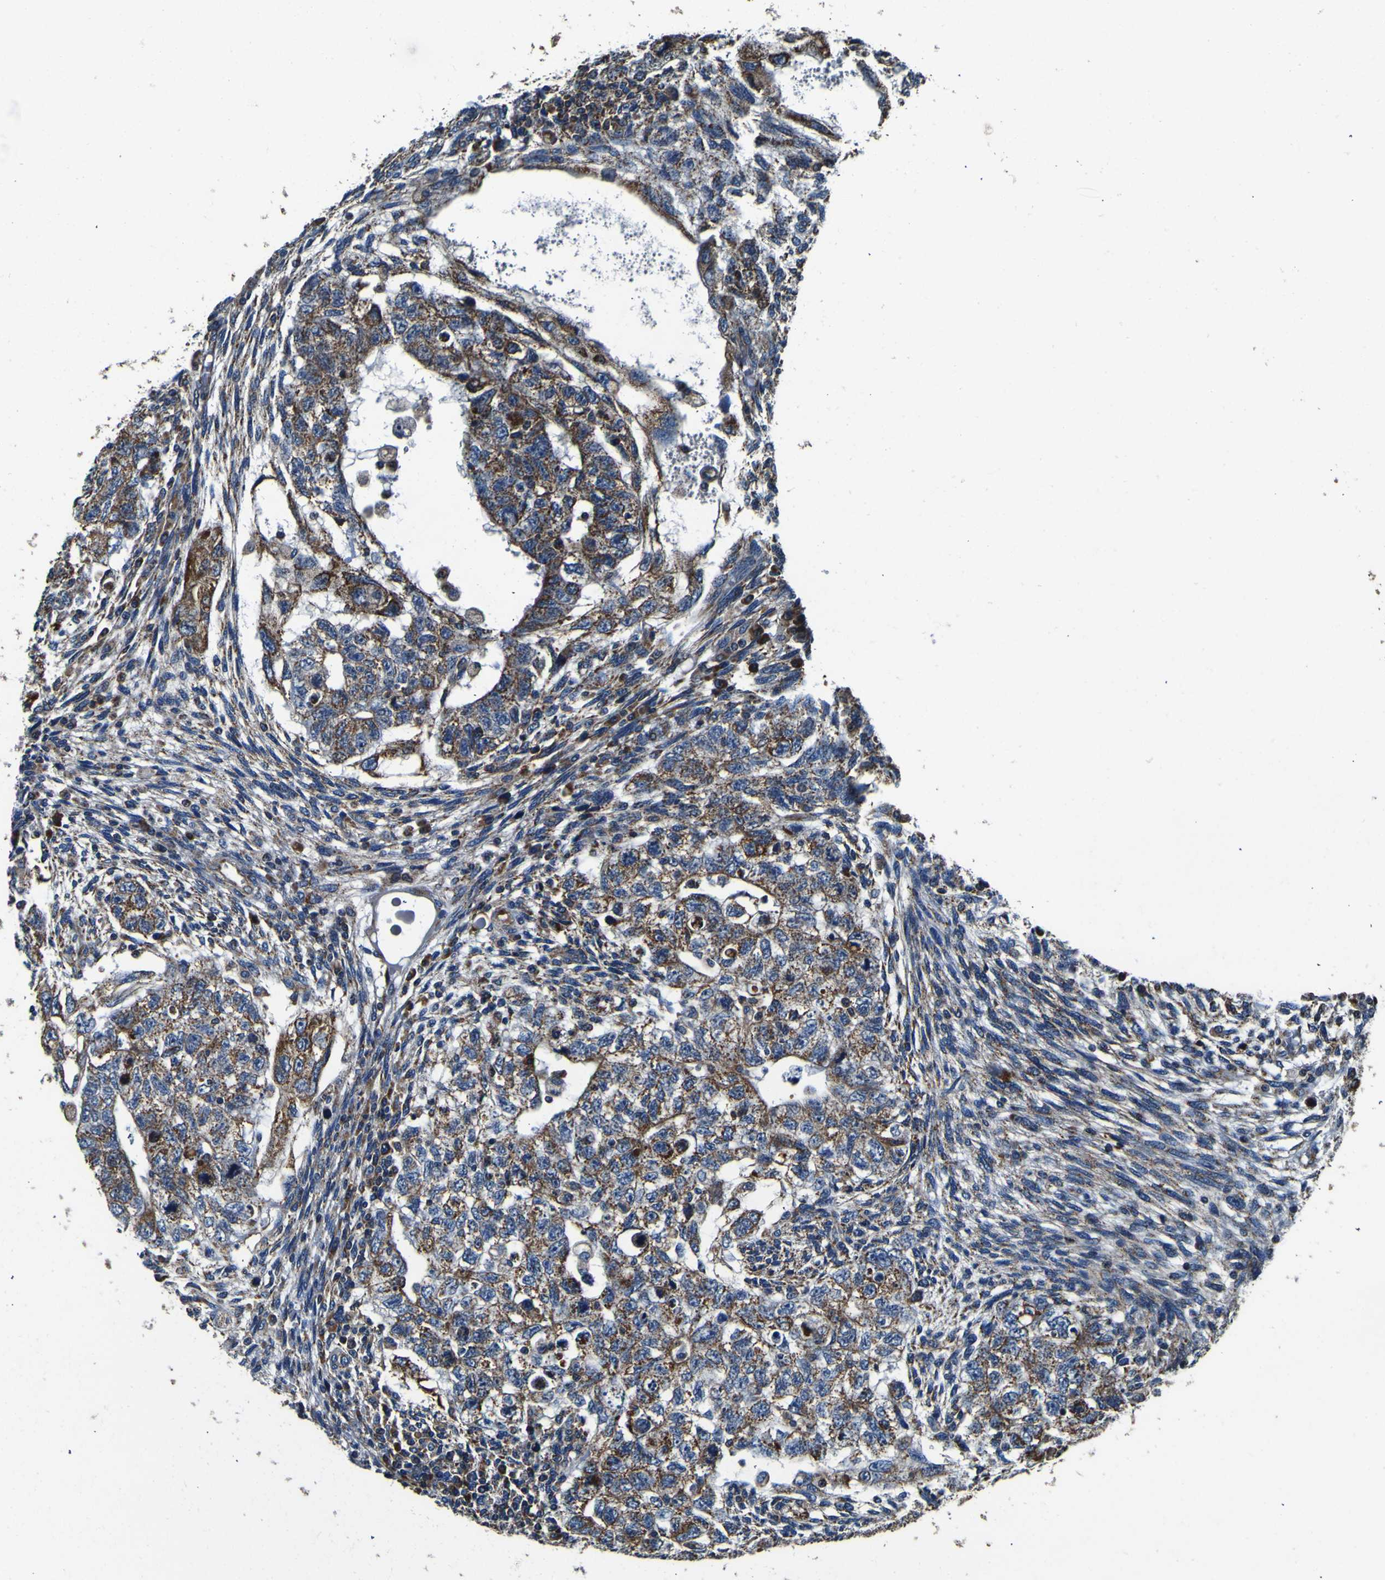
{"staining": {"intensity": "moderate", "quantity": ">75%", "location": "cytoplasmic/membranous"}, "tissue": "testis cancer", "cell_type": "Tumor cells", "image_type": "cancer", "snomed": [{"axis": "morphology", "description": "Normal tissue, NOS"}, {"axis": "morphology", "description": "Carcinoma, Embryonal, NOS"}, {"axis": "topography", "description": "Testis"}], "caption": "Moderate cytoplasmic/membranous positivity is identified in about >75% of tumor cells in testis cancer. The staining was performed using DAB (3,3'-diaminobenzidine) to visualize the protein expression in brown, while the nuclei were stained in blue with hematoxylin (Magnification: 20x).", "gene": "INPP5A", "patient": {"sex": "male", "age": 36}}